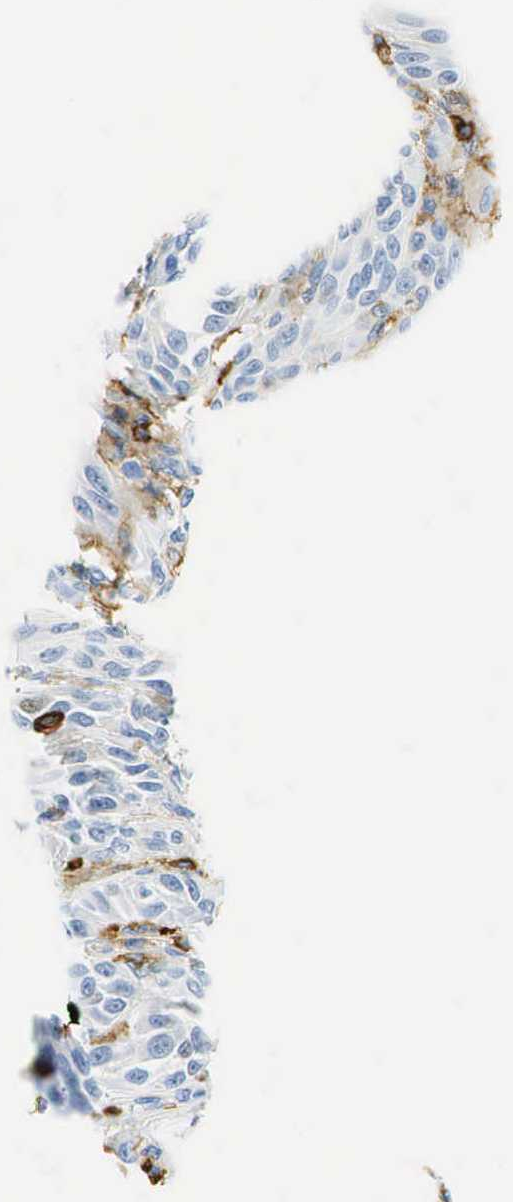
{"staining": {"intensity": "negative", "quantity": "none", "location": "none"}, "tissue": "melanoma", "cell_type": "Tumor cells", "image_type": "cancer", "snomed": [{"axis": "morphology", "description": "Malignant melanoma, NOS"}, {"axis": "topography", "description": "Skin"}], "caption": "The image displays no significant expression in tumor cells of melanoma. (DAB immunohistochemistry visualized using brightfield microscopy, high magnification).", "gene": "PTPRC", "patient": {"sex": "male", "age": 44}}